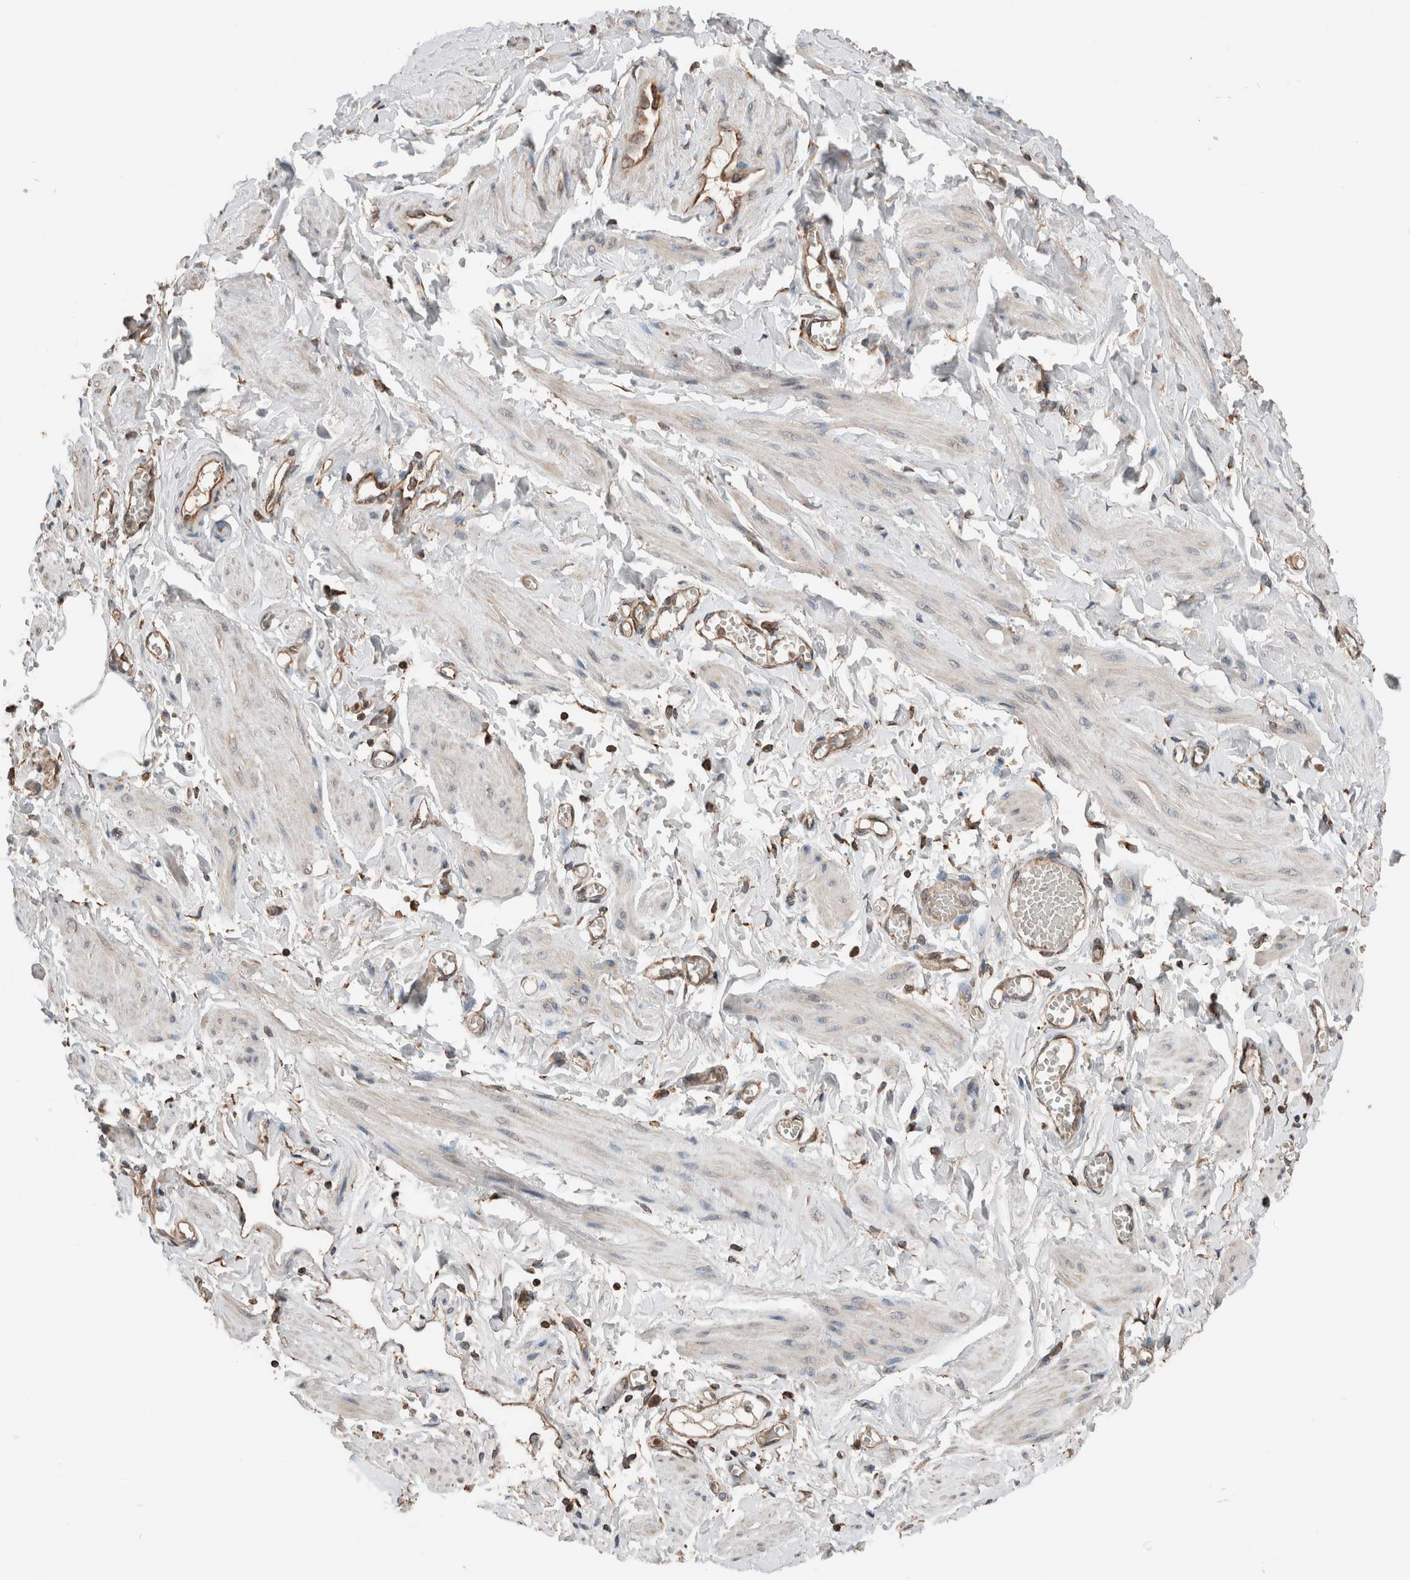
{"staining": {"intensity": "moderate", "quantity": "25%-75%", "location": "cytoplasmic/membranous"}, "tissue": "adipose tissue", "cell_type": "Adipocytes", "image_type": "normal", "snomed": [{"axis": "morphology", "description": "Normal tissue, NOS"}, {"axis": "topography", "description": "Vascular tissue"}, {"axis": "topography", "description": "Fallopian tube"}, {"axis": "topography", "description": "Ovary"}], "caption": "Adipose tissue stained for a protein (brown) demonstrates moderate cytoplasmic/membranous positive positivity in approximately 25%-75% of adipocytes.", "gene": "ERAP2", "patient": {"sex": "female", "age": 67}}